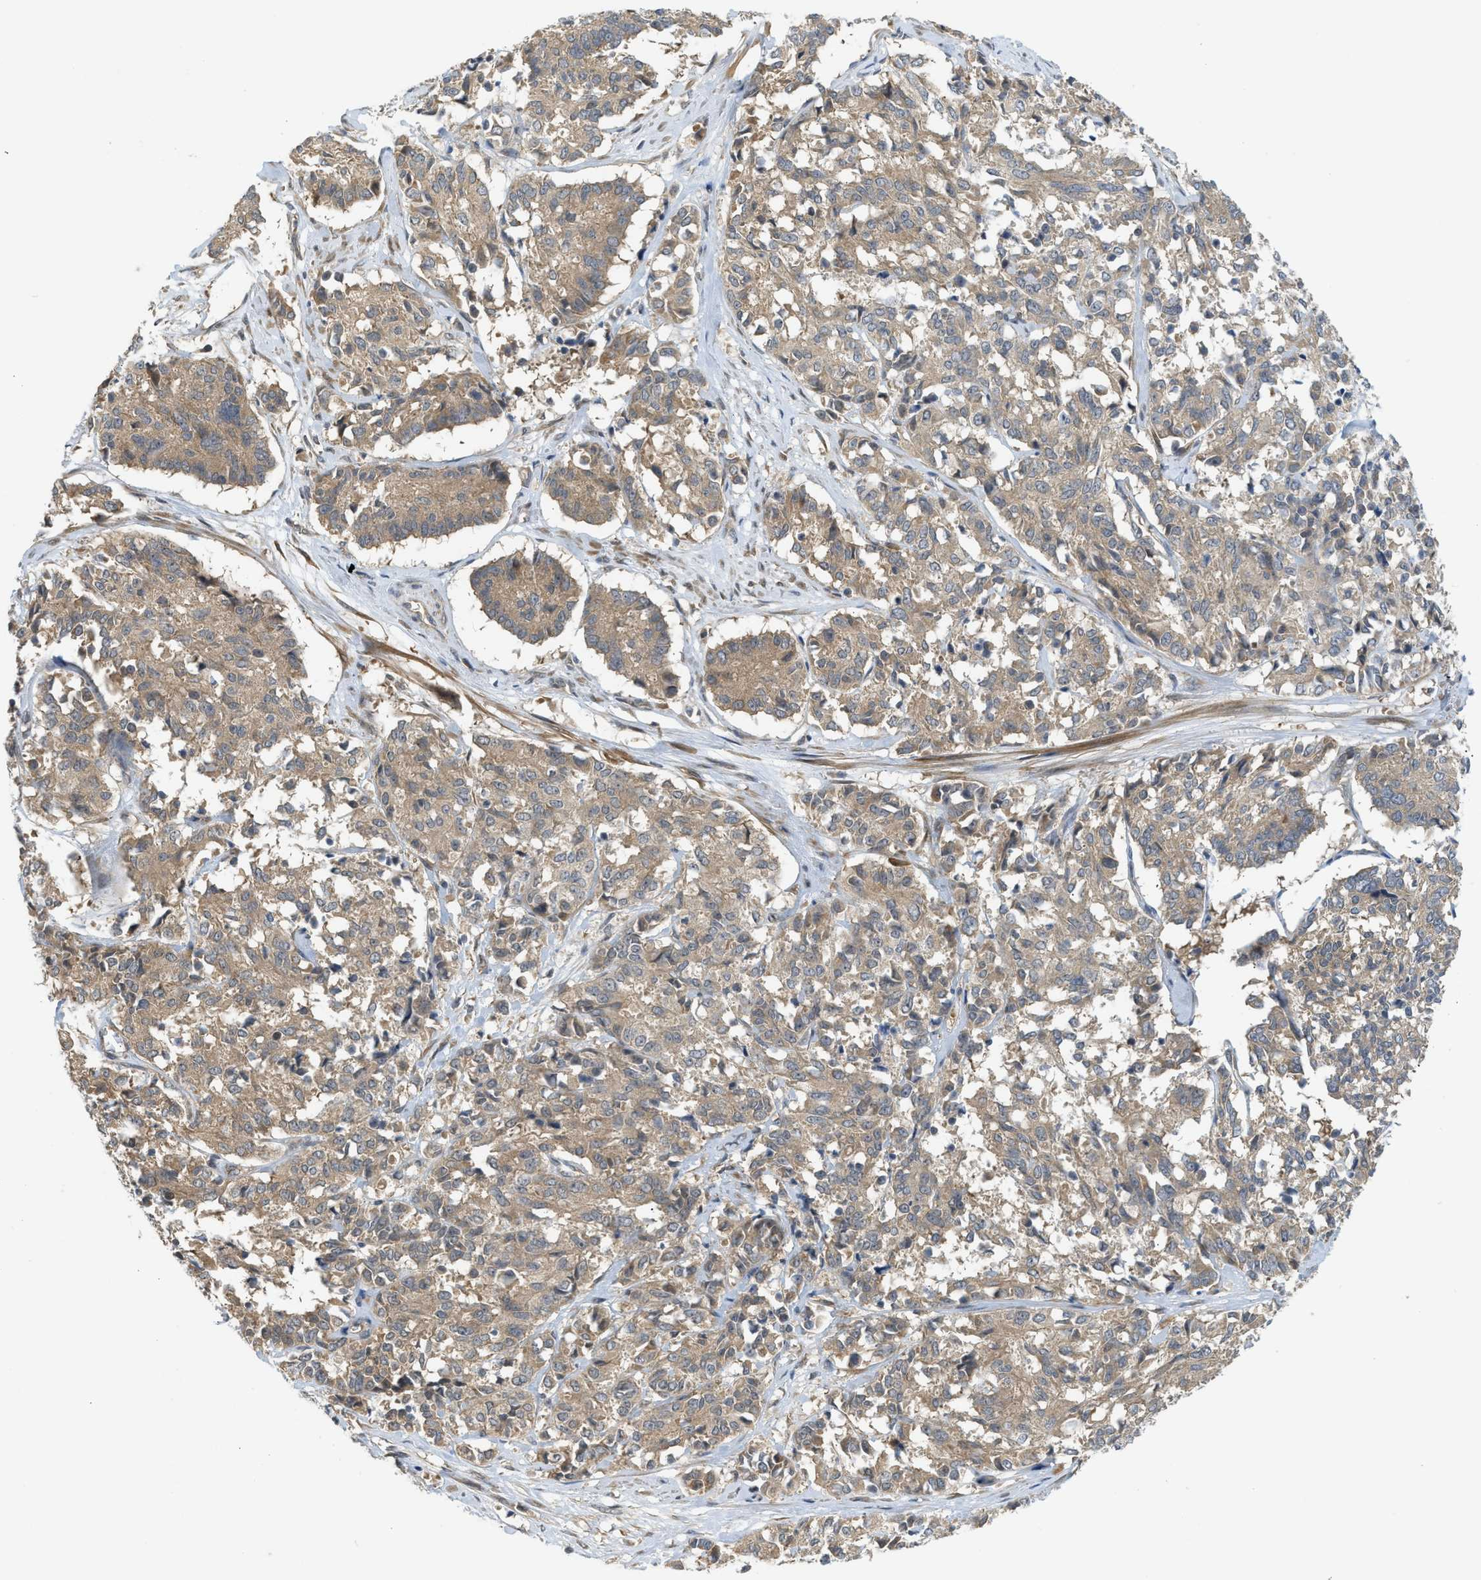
{"staining": {"intensity": "weak", "quantity": ">75%", "location": "cytoplasmic/membranous"}, "tissue": "cervical cancer", "cell_type": "Tumor cells", "image_type": "cancer", "snomed": [{"axis": "morphology", "description": "Squamous cell carcinoma, NOS"}, {"axis": "topography", "description": "Cervix"}], "caption": "Brown immunohistochemical staining in squamous cell carcinoma (cervical) demonstrates weak cytoplasmic/membranous expression in approximately >75% of tumor cells.", "gene": "ADCY8", "patient": {"sex": "female", "age": 35}}